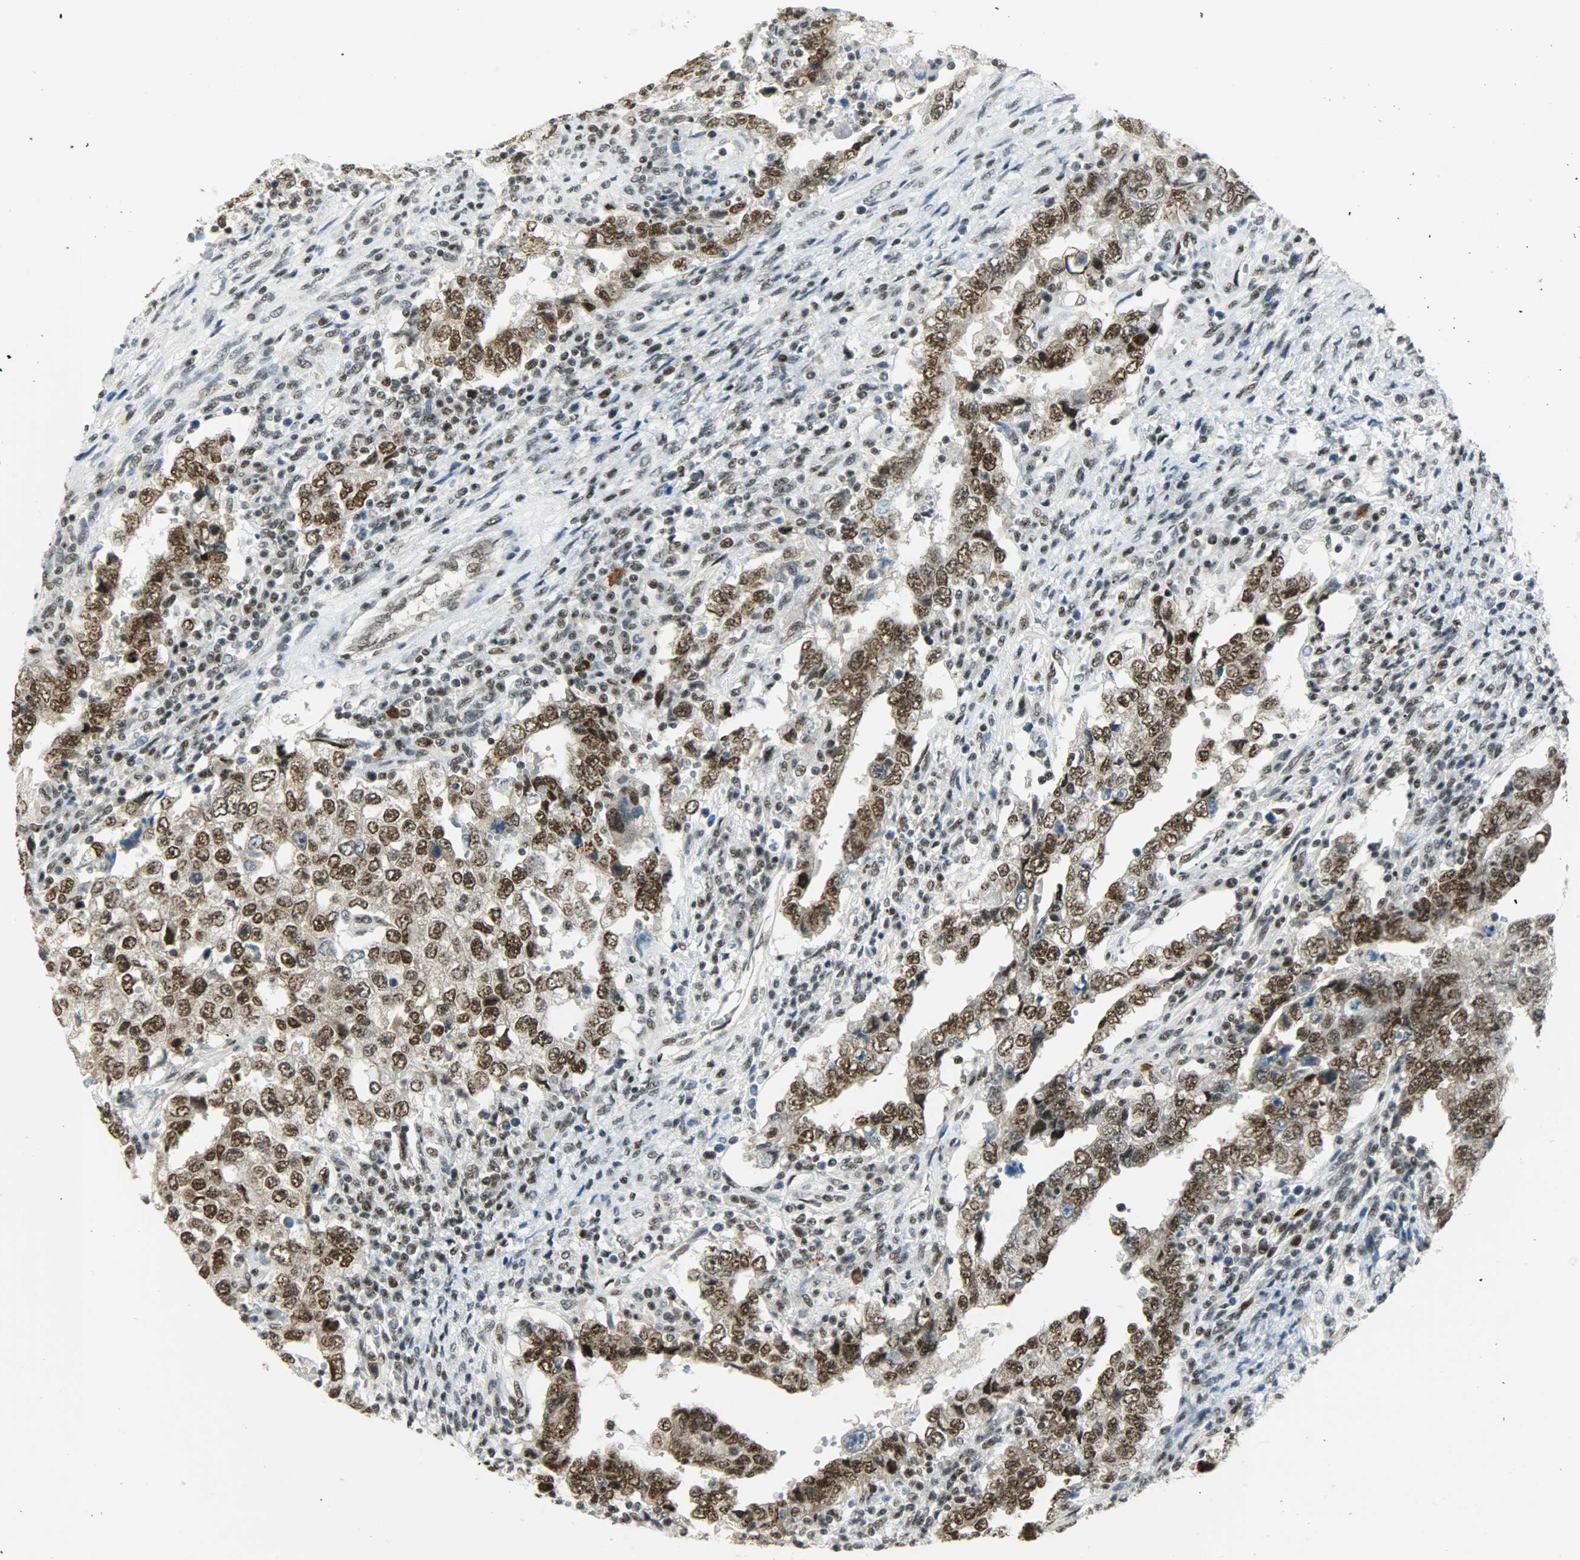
{"staining": {"intensity": "strong", "quantity": ">75%", "location": "nuclear"}, "tissue": "testis cancer", "cell_type": "Tumor cells", "image_type": "cancer", "snomed": [{"axis": "morphology", "description": "Carcinoma, Embryonal, NOS"}, {"axis": "topography", "description": "Testis"}], "caption": "Embryonal carcinoma (testis) stained with IHC demonstrates strong nuclear staining in about >75% of tumor cells.", "gene": "SUGP1", "patient": {"sex": "male", "age": 26}}